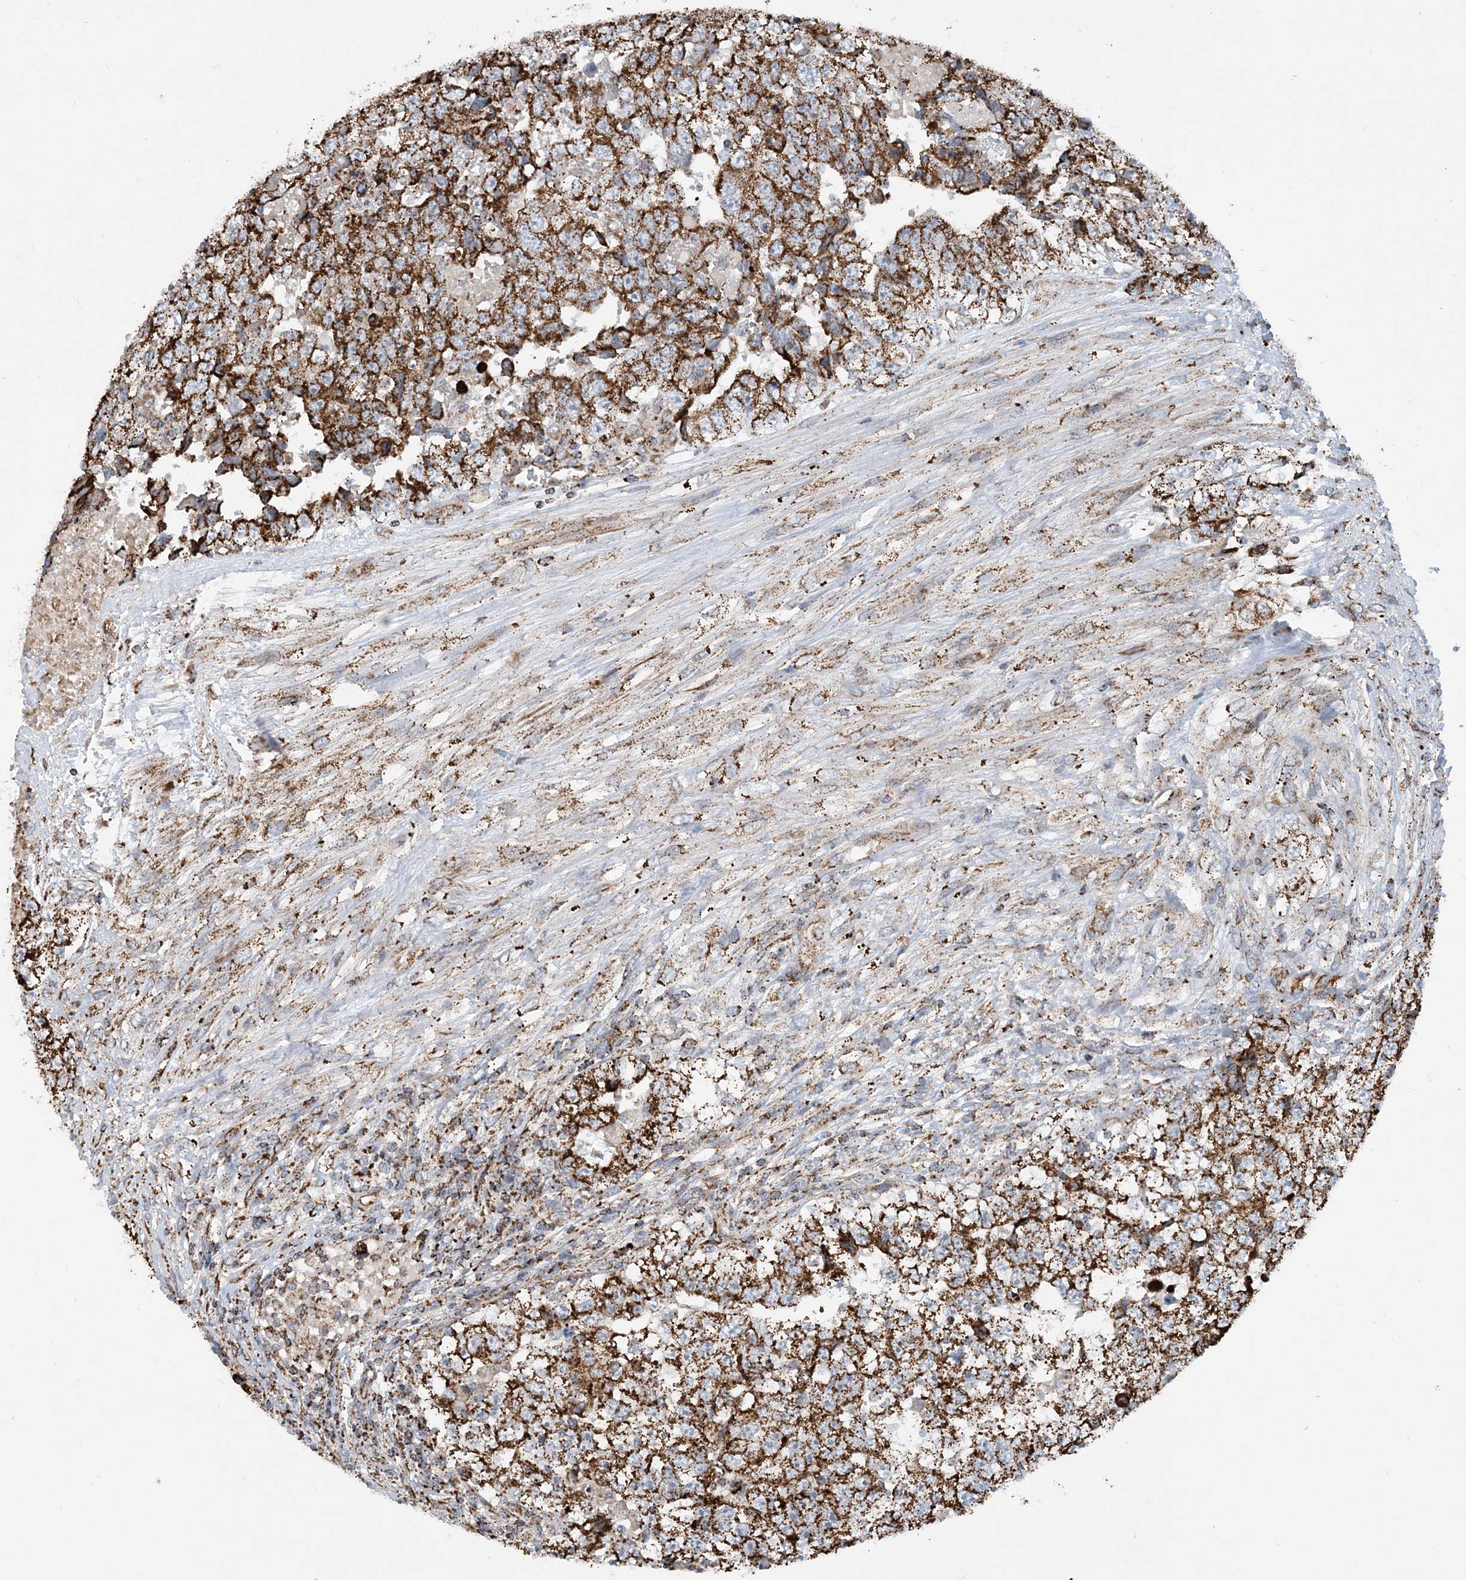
{"staining": {"intensity": "strong", "quantity": ">75%", "location": "cytoplasmic/membranous"}, "tissue": "testis cancer", "cell_type": "Tumor cells", "image_type": "cancer", "snomed": [{"axis": "morphology", "description": "Carcinoma, Embryonal, NOS"}, {"axis": "topography", "description": "Testis"}], "caption": "A brown stain labels strong cytoplasmic/membranous positivity of a protein in human testis cancer tumor cells.", "gene": "PCDHGA1", "patient": {"sex": "male", "age": 37}}